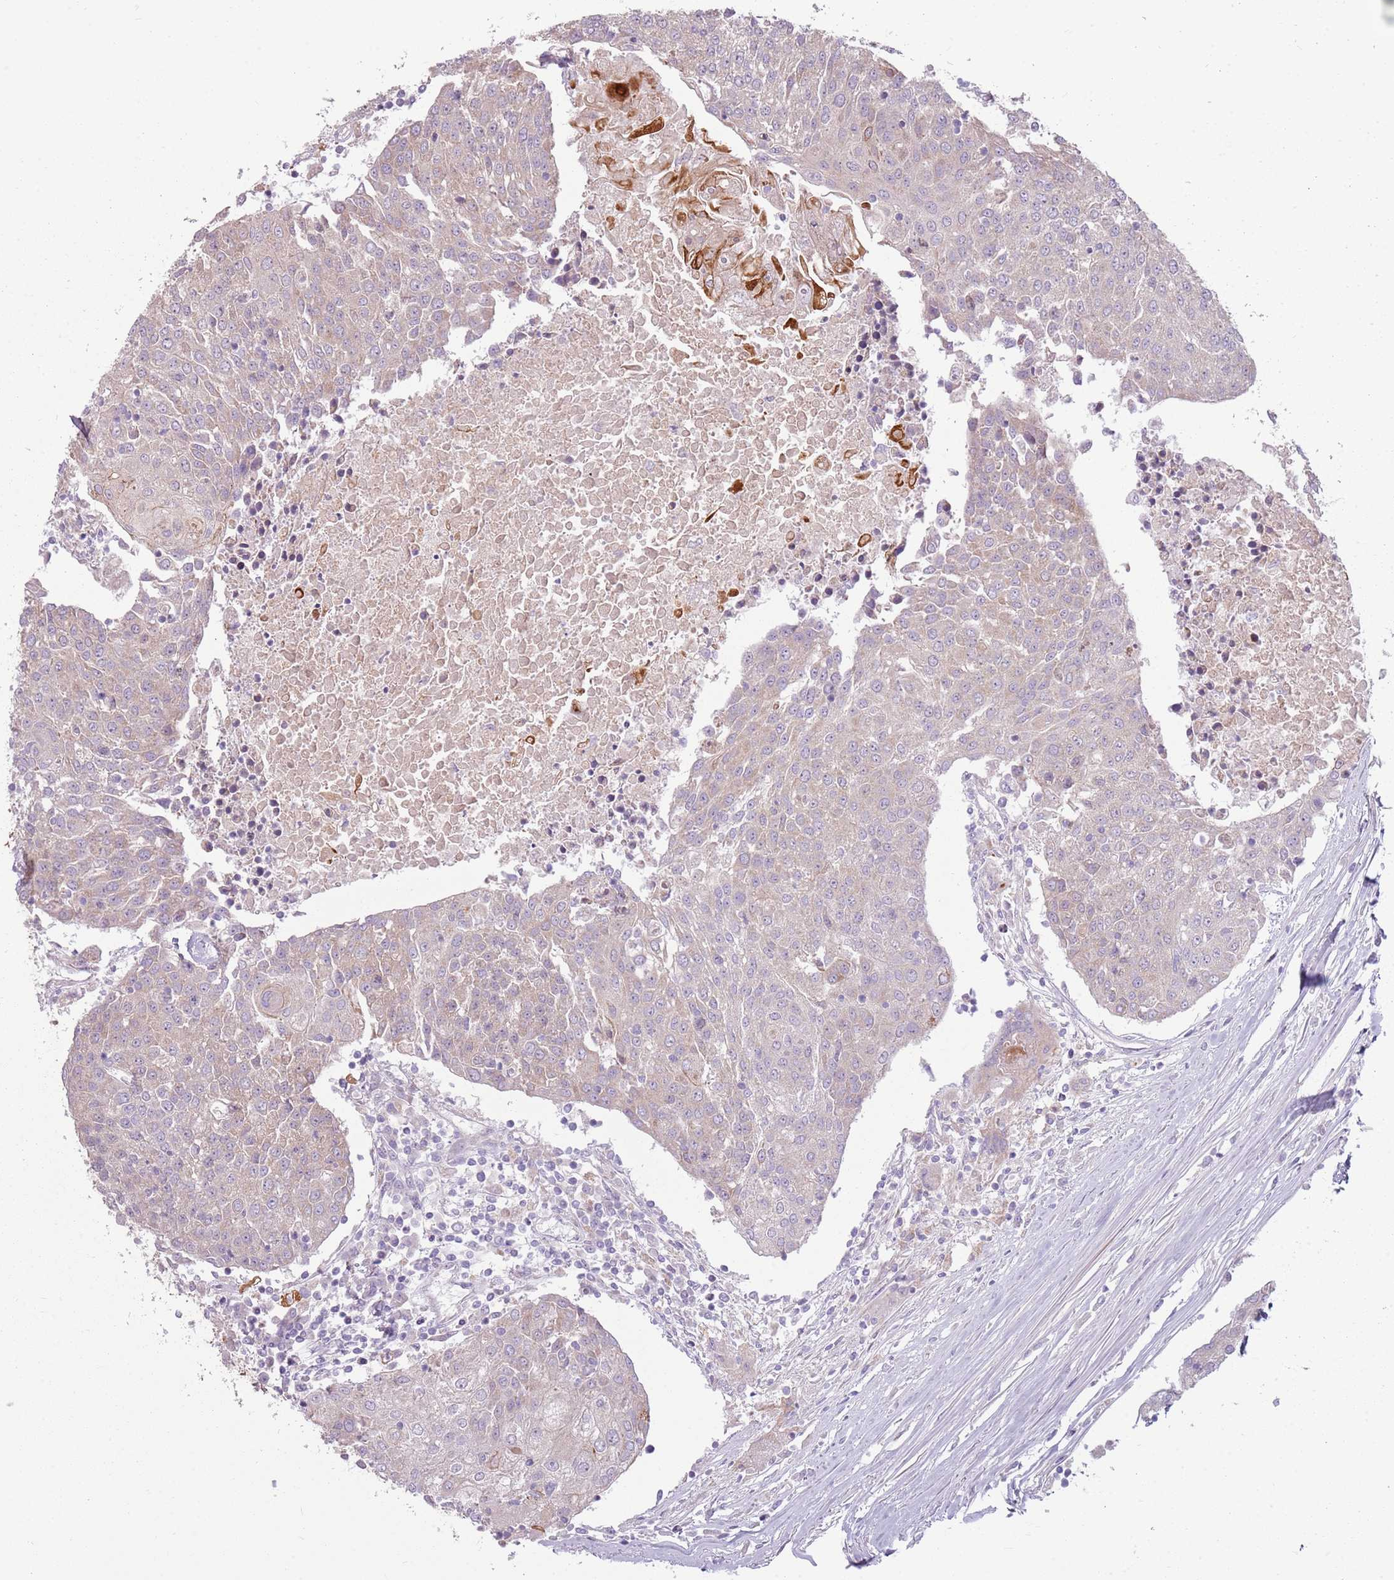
{"staining": {"intensity": "negative", "quantity": "none", "location": "none"}, "tissue": "urothelial cancer", "cell_type": "Tumor cells", "image_type": "cancer", "snomed": [{"axis": "morphology", "description": "Urothelial carcinoma, High grade"}, {"axis": "topography", "description": "Urinary bladder"}], "caption": "Tumor cells show no significant expression in urothelial carcinoma (high-grade). The staining was performed using DAB to visualize the protein expression in brown, while the nuclei were stained in blue with hematoxylin (Magnification: 20x).", "gene": "HSPA14", "patient": {"sex": "female", "age": 85}}